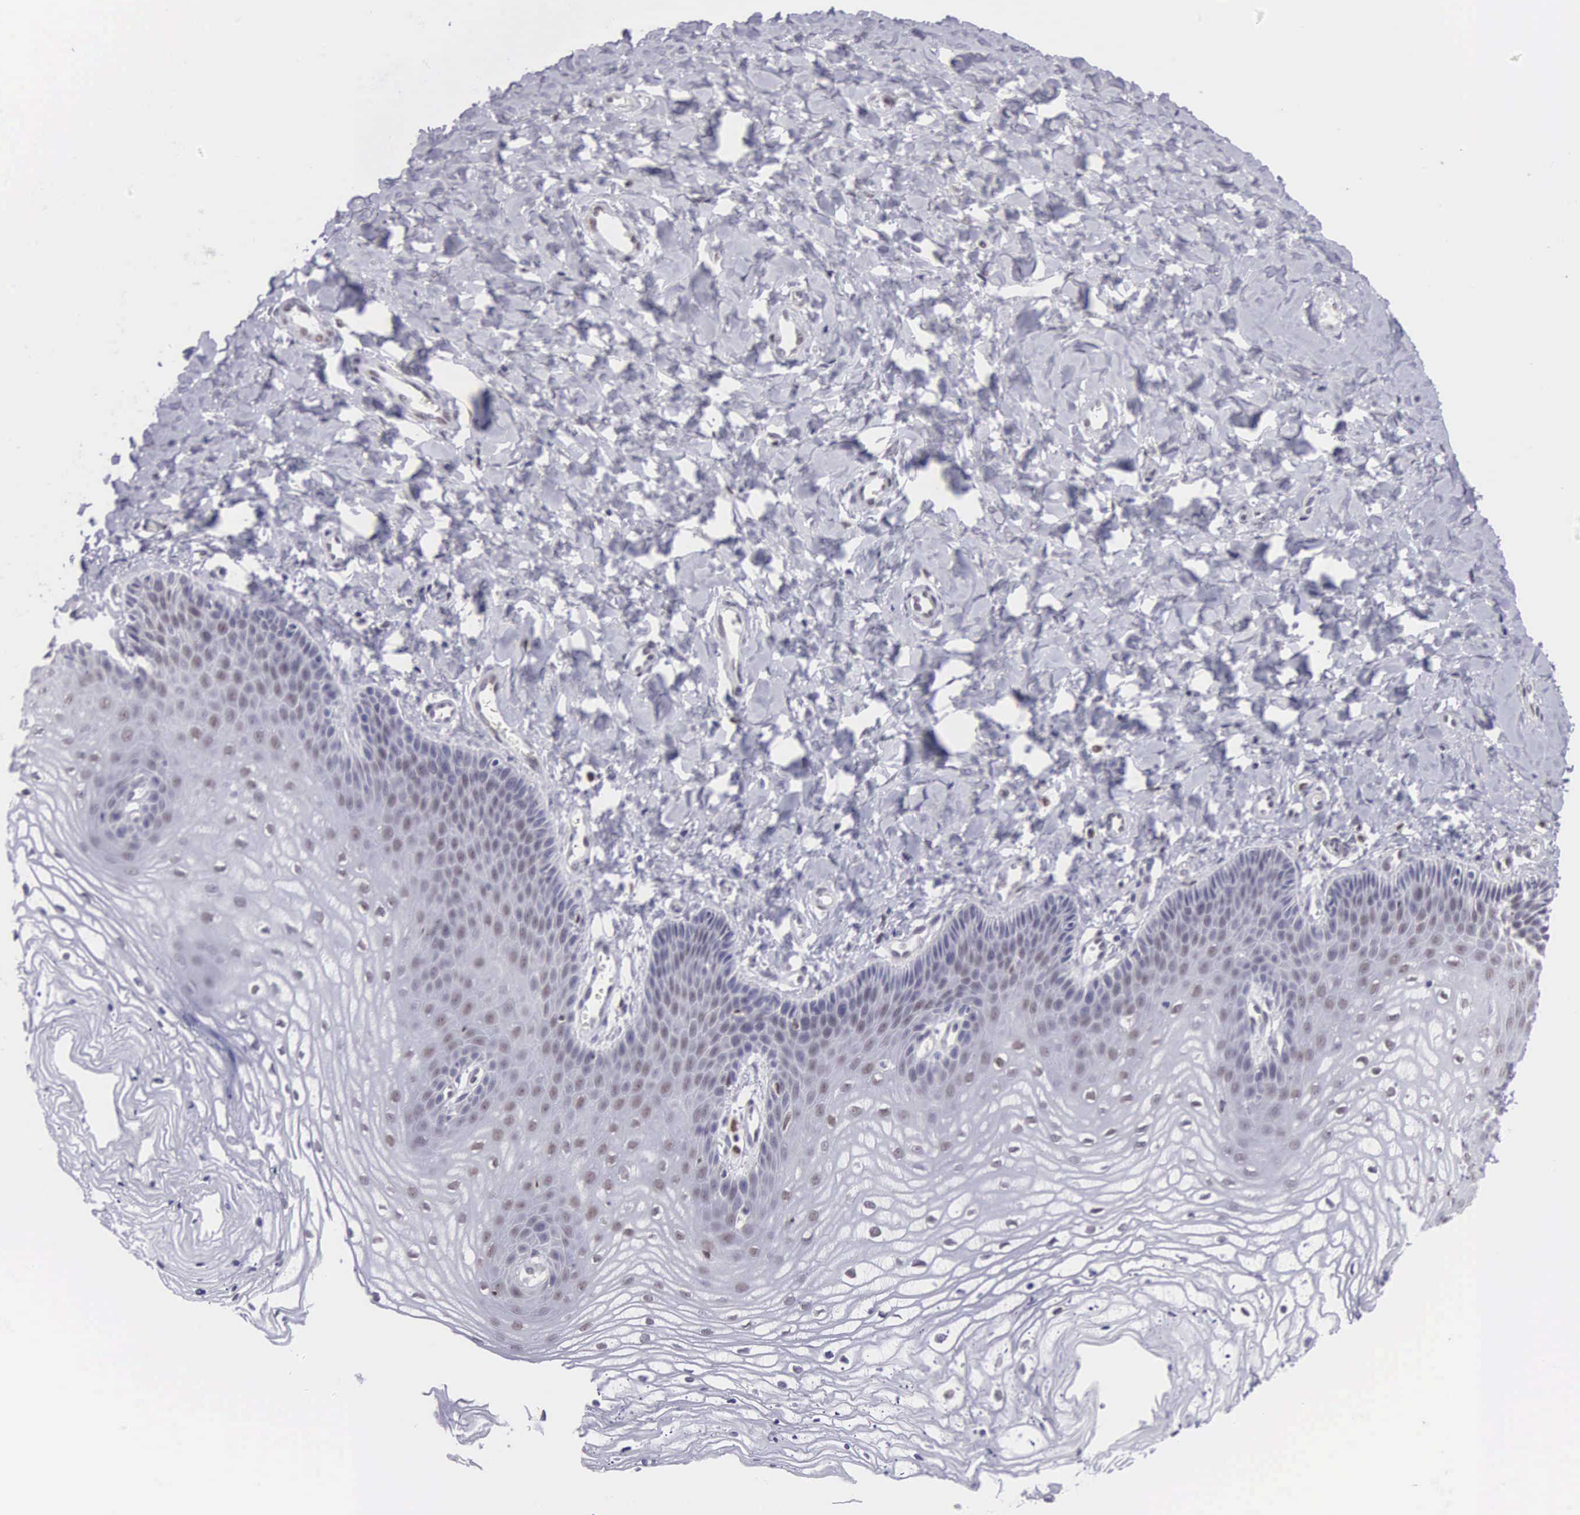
{"staining": {"intensity": "weak", "quantity": ">75%", "location": "nuclear"}, "tissue": "vagina", "cell_type": "Squamous epithelial cells", "image_type": "normal", "snomed": [{"axis": "morphology", "description": "Normal tissue, NOS"}, {"axis": "topography", "description": "Vagina"}], "caption": "An immunohistochemistry histopathology image of unremarkable tissue is shown. Protein staining in brown highlights weak nuclear positivity in vagina within squamous epithelial cells. The protein is shown in brown color, while the nuclei are stained blue.", "gene": "ETV6", "patient": {"sex": "female", "age": 68}}